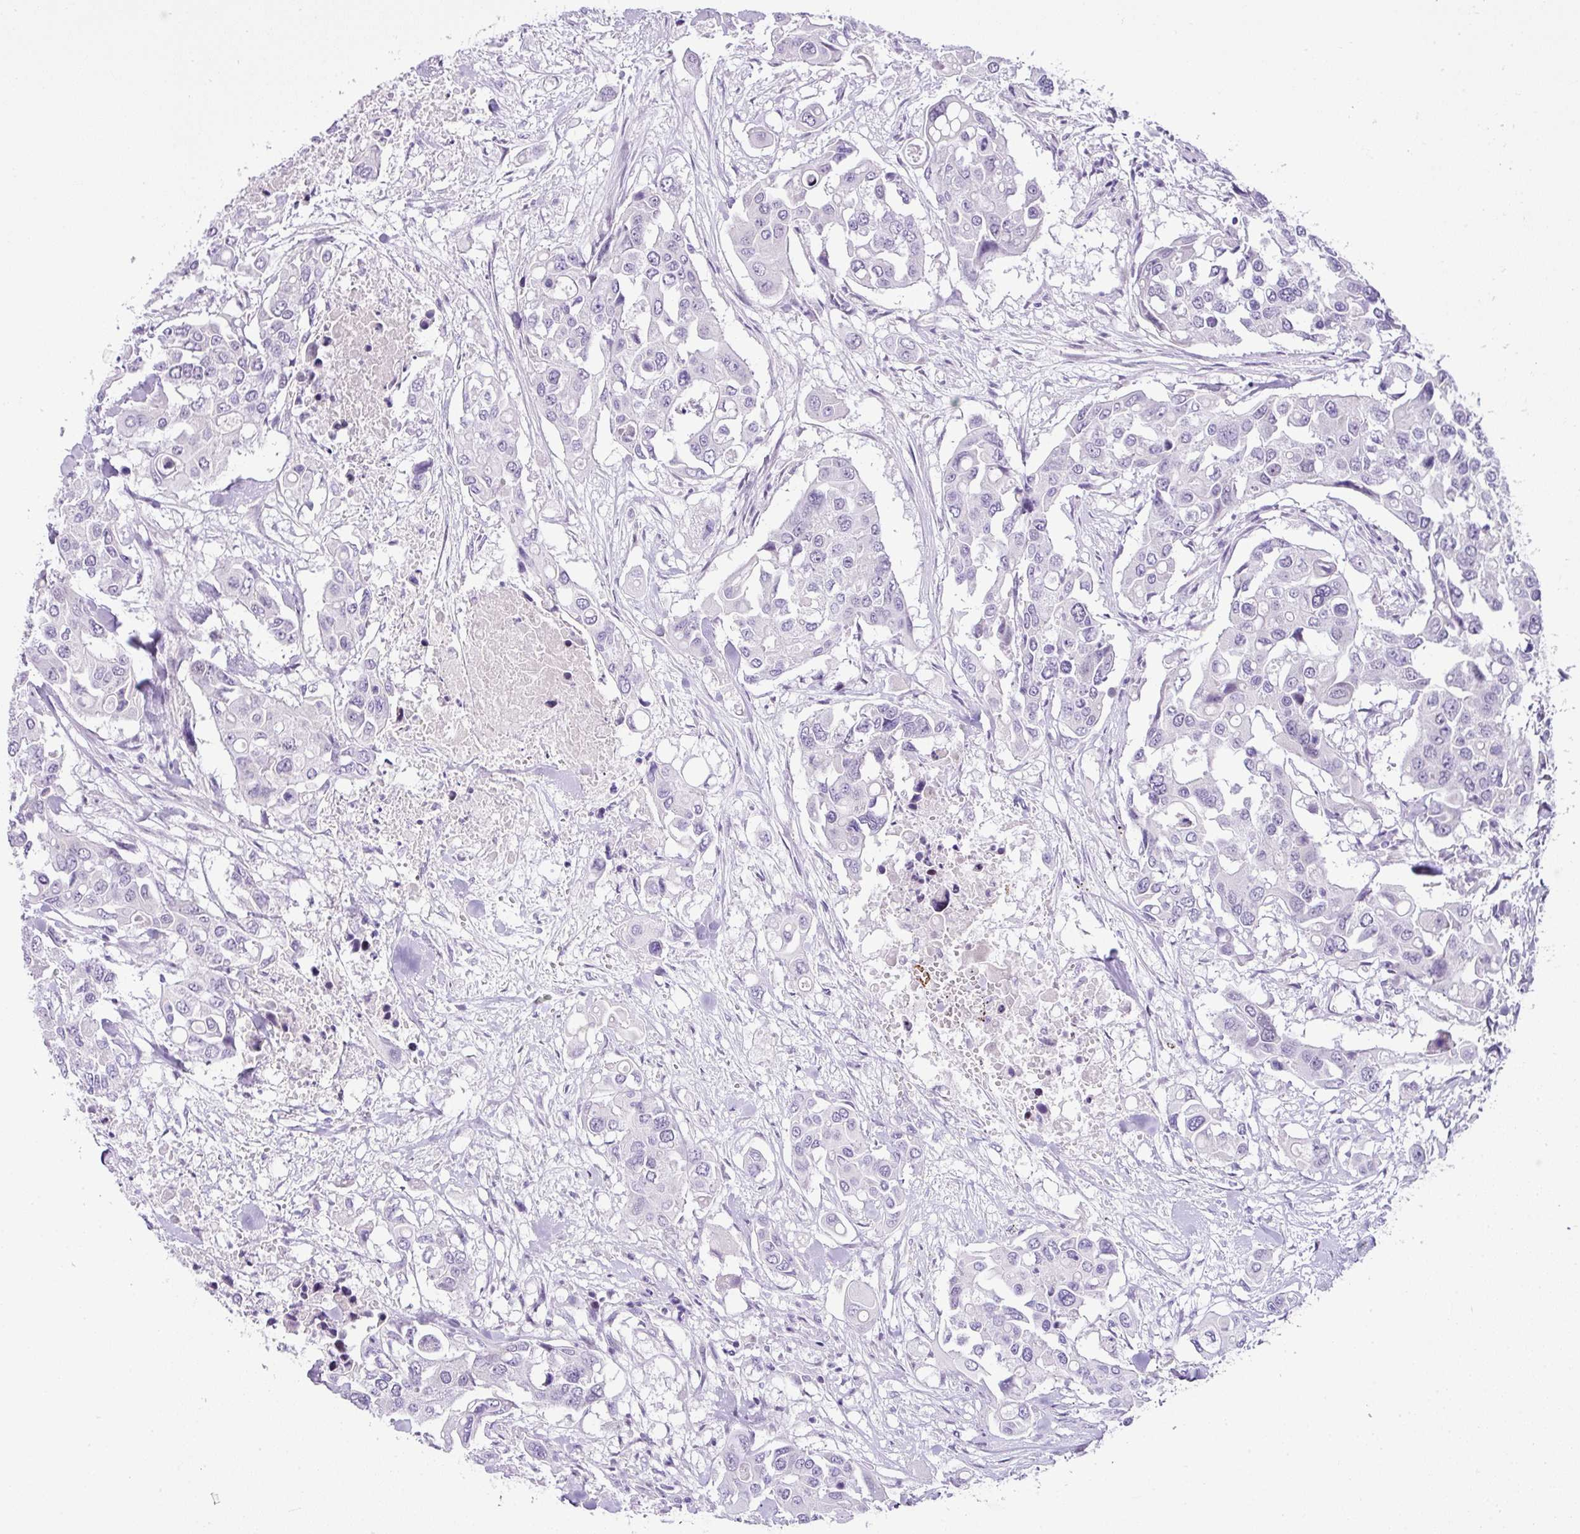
{"staining": {"intensity": "negative", "quantity": "none", "location": "none"}, "tissue": "colorectal cancer", "cell_type": "Tumor cells", "image_type": "cancer", "snomed": [{"axis": "morphology", "description": "Adenocarcinoma, NOS"}, {"axis": "topography", "description": "Colon"}], "caption": "A high-resolution histopathology image shows immunohistochemistry staining of colorectal cancer, which exhibits no significant positivity in tumor cells.", "gene": "CMTM5", "patient": {"sex": "male", "age": 77}}